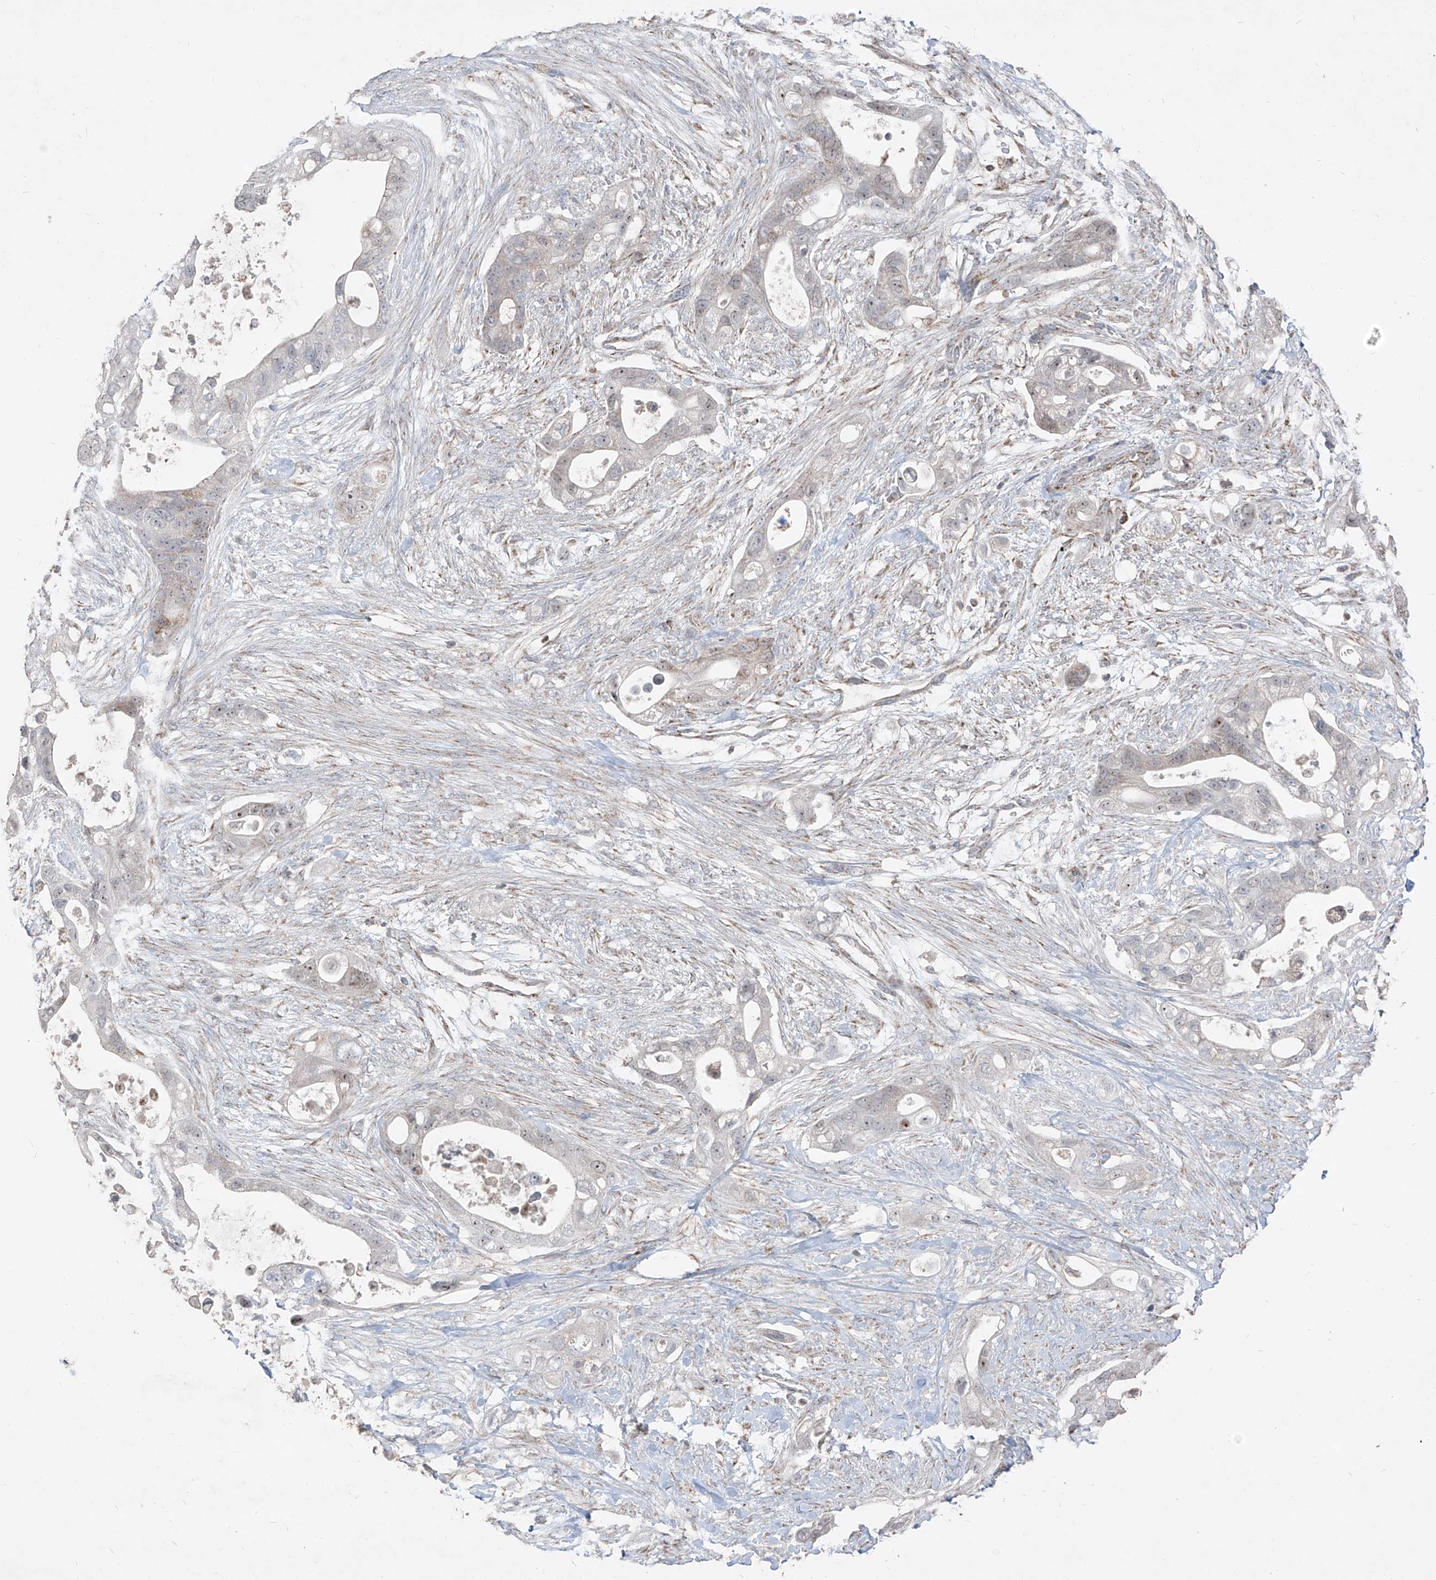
{"staining": {"intensity": "weak", "quantity": "<25%", "location": "nuclear"}, "tissue": "pancreatic cancer", "cell_type": "Tumor cells", "image_type": "cancer", "snomed": [{"axis": "morphology", "description": "Adenocarcinoma, NOS"}, {"axis": "topography", "description": "Pancreas"}], "caption": "DAB immunohistochemical staining of pancreatic adenocarcinoma displays no significant positivity in tumor cells.", "gene": "NDUFB3", "patient": {"sex": "male", "age": 53}}